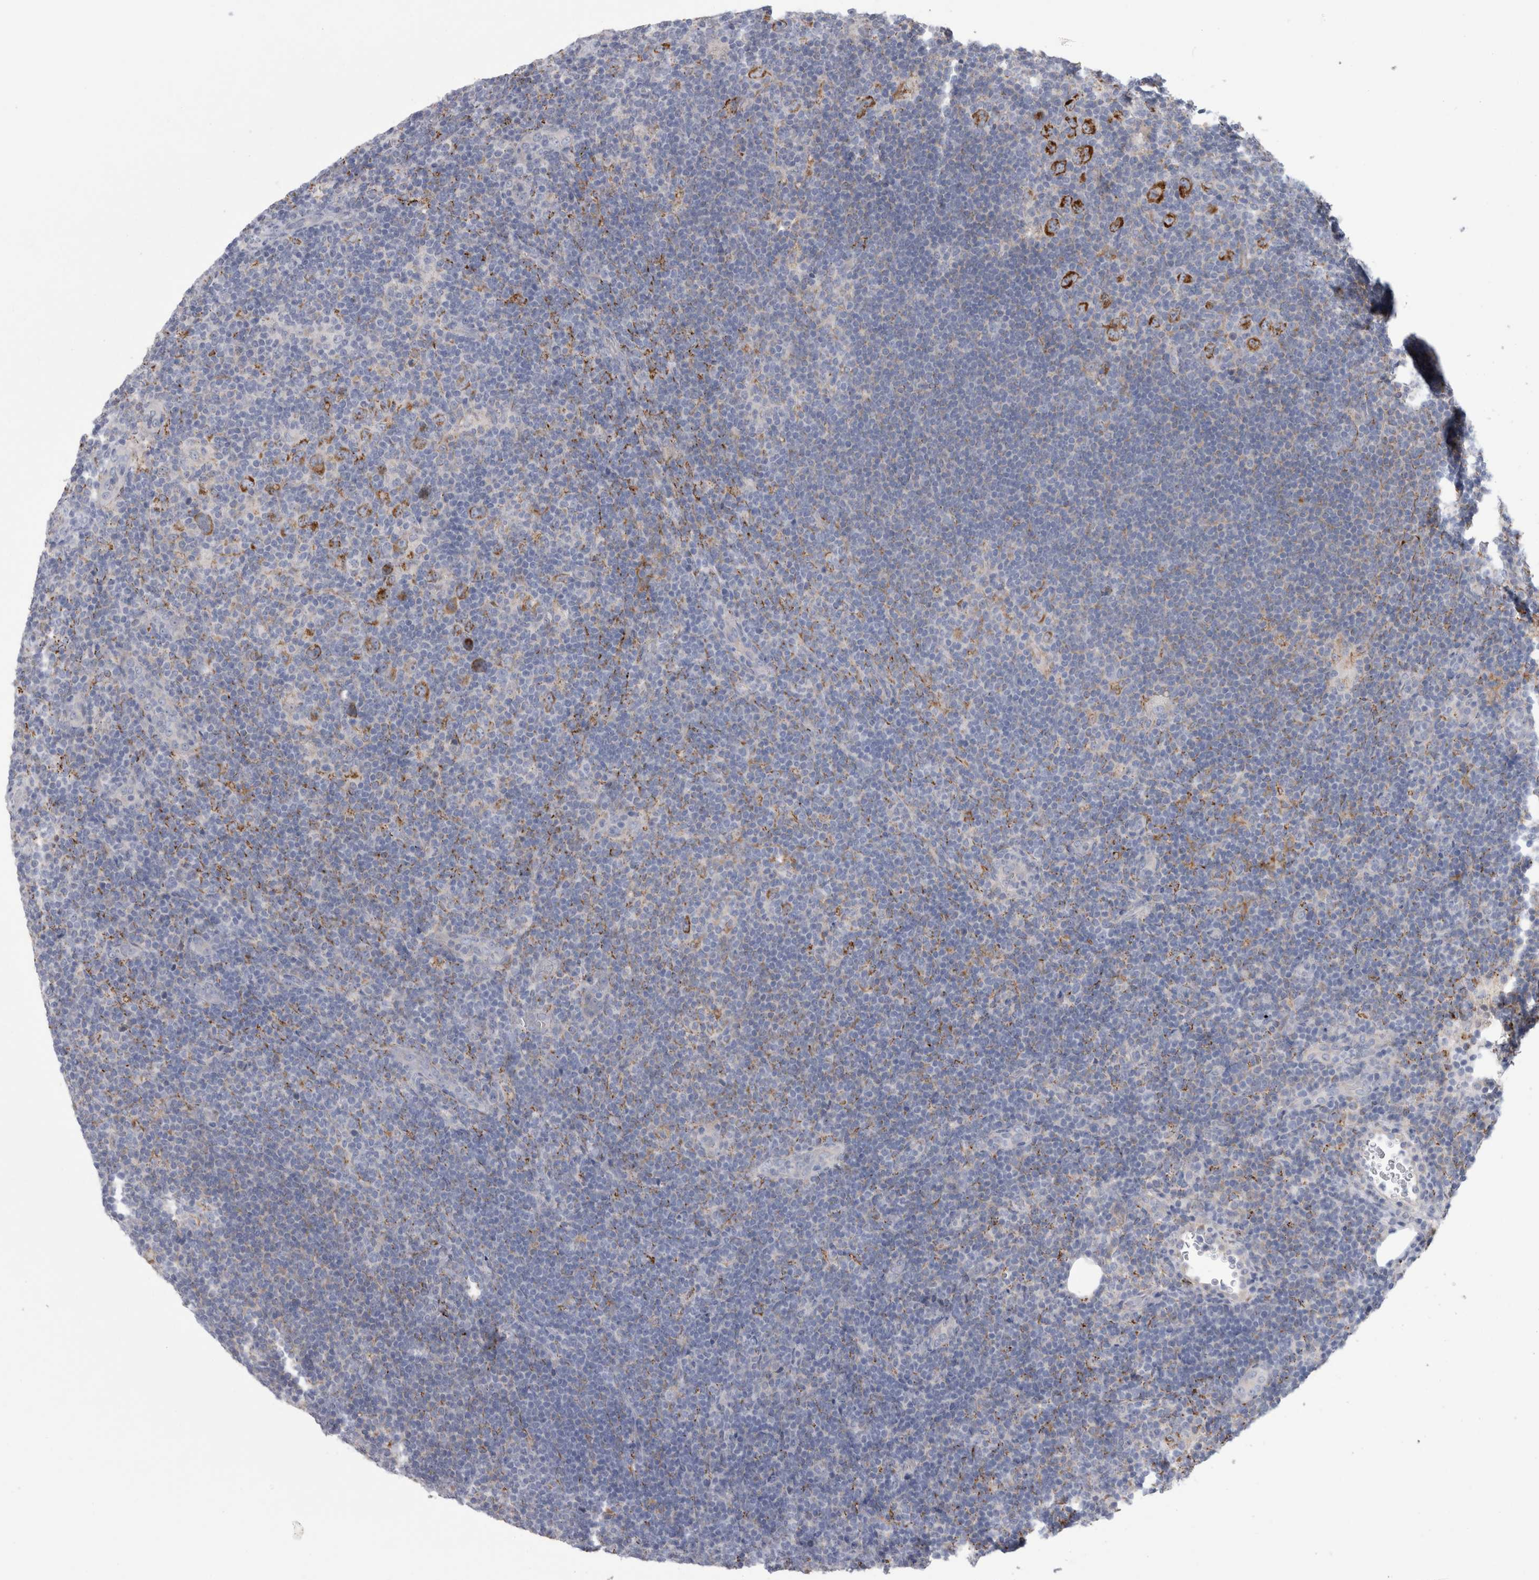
{"staining": {"intensity": "strong", "quantity": ">75%", "location": "cytoplasmic/membranous"}, "tissue": "lymphoma", "cell_type": "Tumor cells", "image_type": "cancer", "snomed": [{"axis": "morphology", "description": "Hodgkin's disease, NOS"}, {"axis": "topography", "description": "Lymph node"}], "caption": "Brown immunohistochemical staining in lymphoma demonstrates strong cytoplasmic/membranous staining in approximately >75% of tumor cells.", "gene": "GATM", "patient": {"sex": "female", "age": 57}}